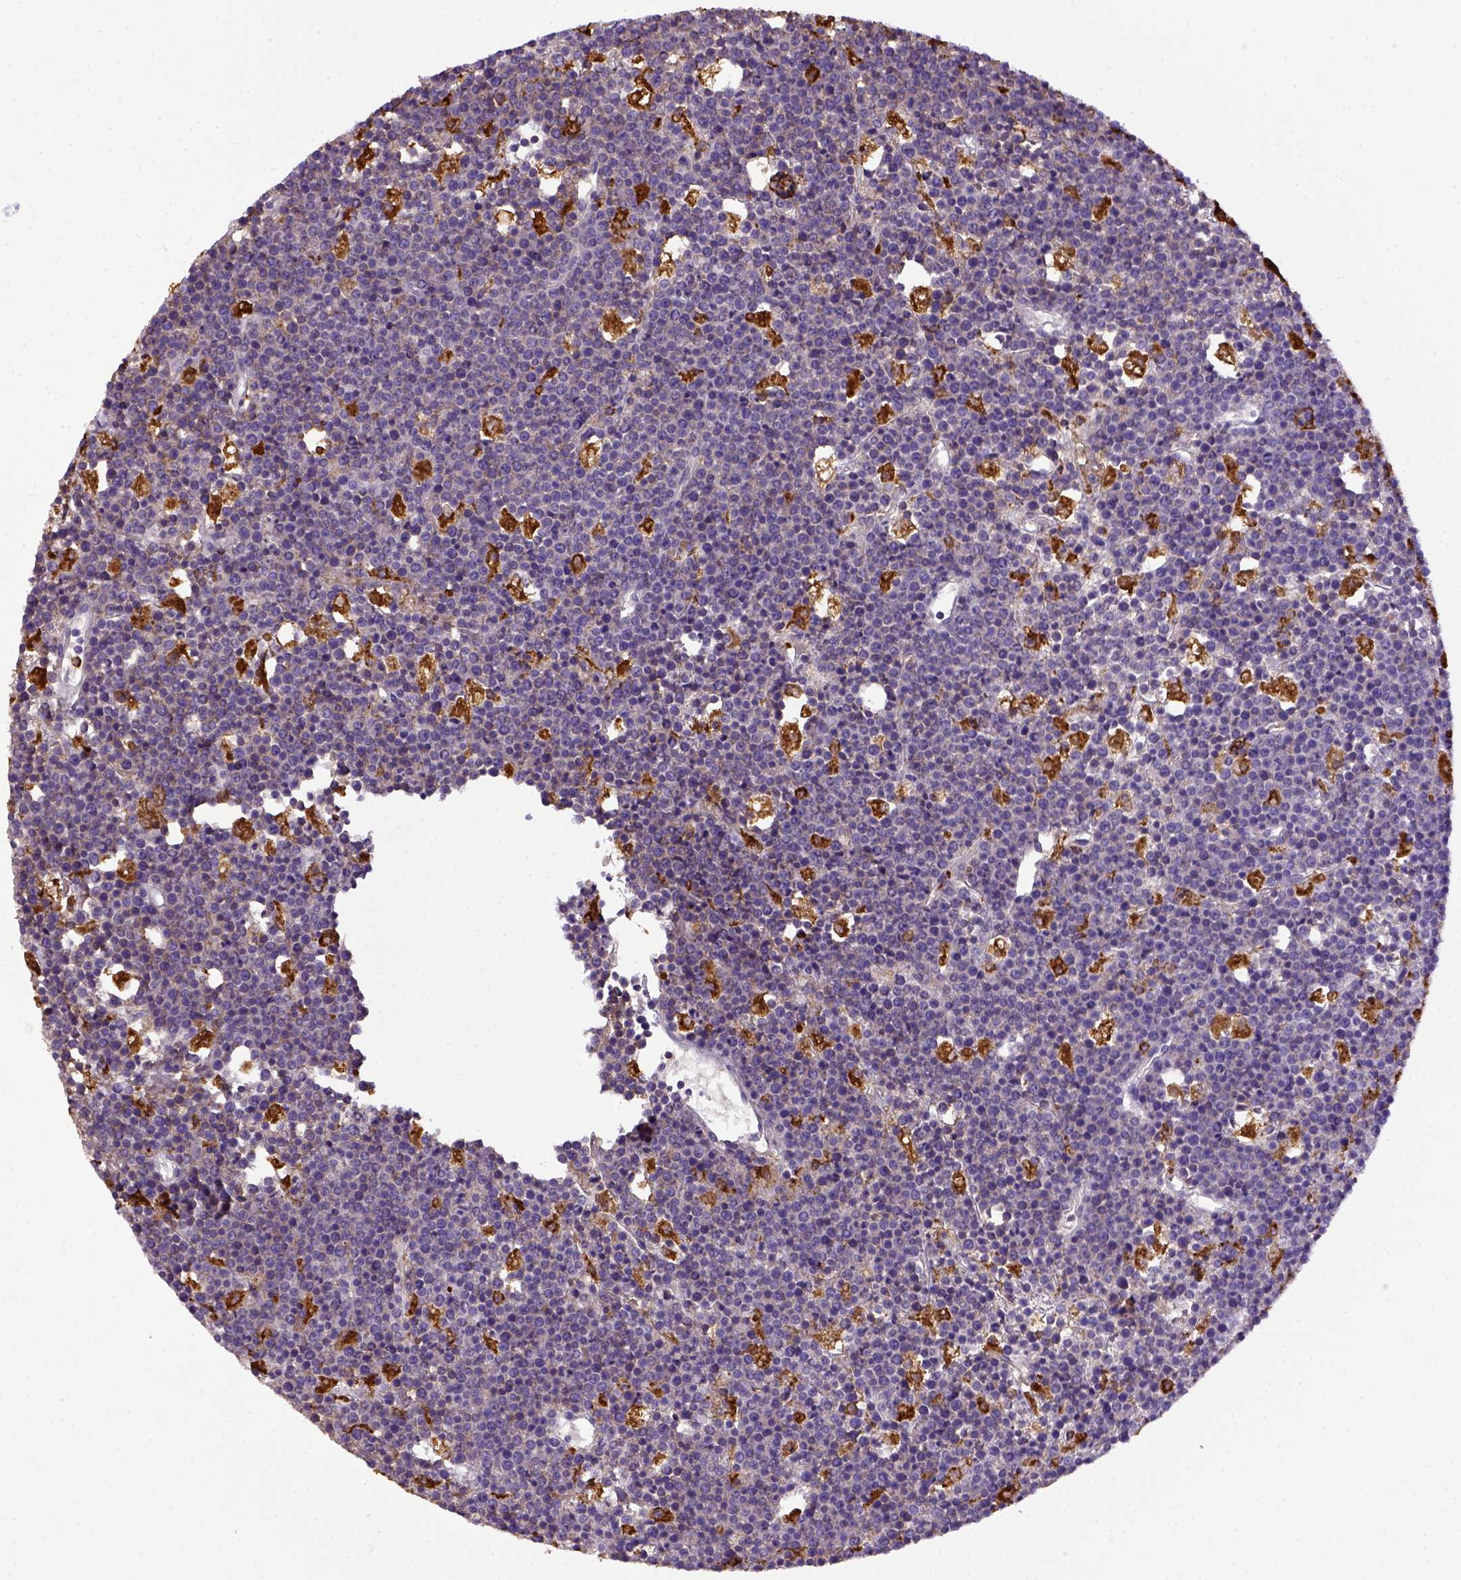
{"staining": {"intensity": "negative", "quantity": "none", "location": "none"}, "tissue": "lymphoma", "cell_type": "Tumor cells", "image_type": "cancer", "snomed": [{"axis": "morphology", "description": "Malignant lymphoma, non-Hodgkin's type, High grade"}, {"axis": "topography", "description": "Ovary"}], "caption": "Protein analysis of high-grade malignant lymphoma, non-Hodgkin's type shows no significant positivity in tumor cells.", "gene": "CD68", "patient": {"sex": "female", "age": 56}}